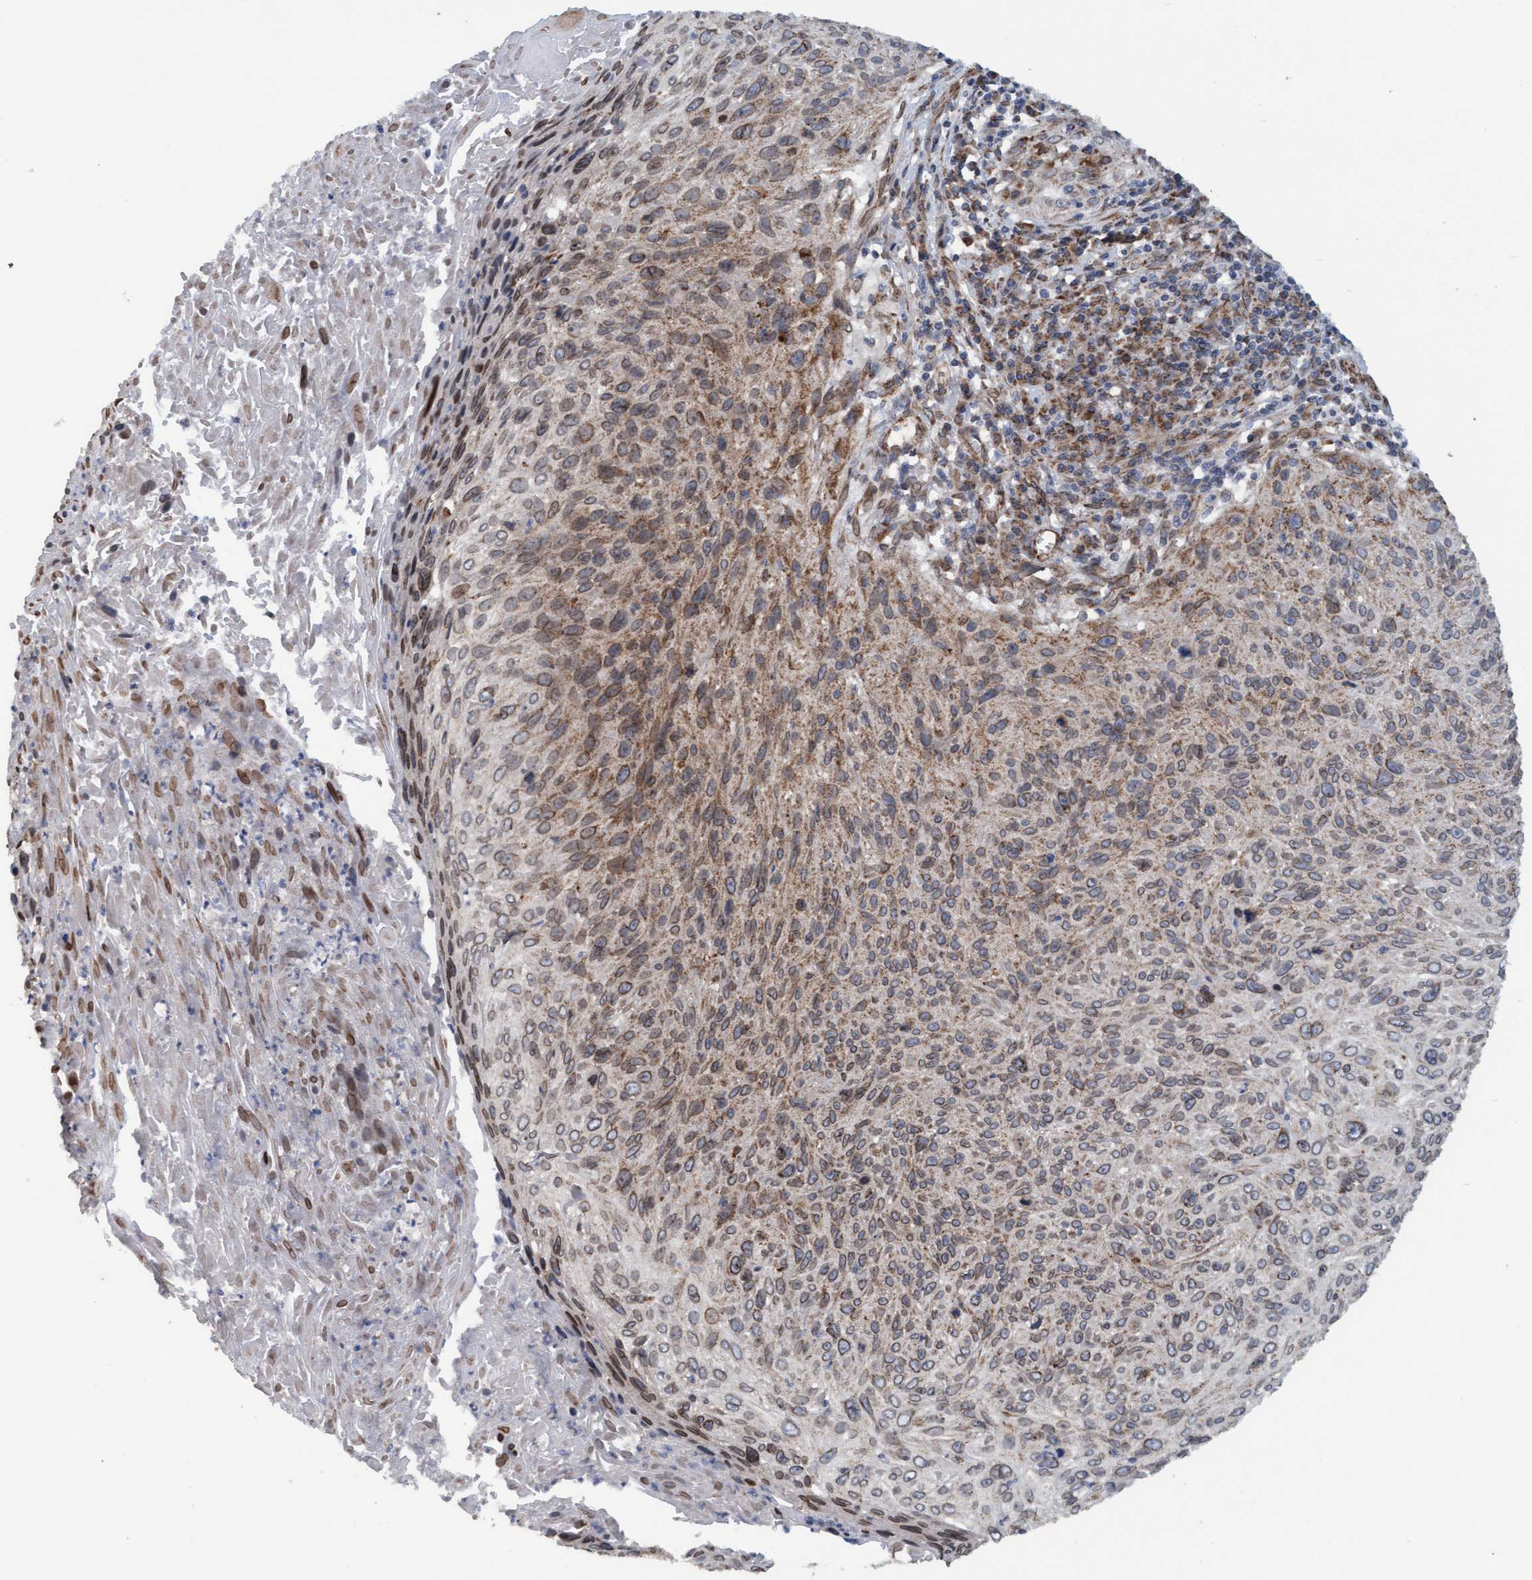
{"staining": {"intensity": "moderate", "quantity": "25%-75%", "location": "cytoplasmic/membranous"}, "tissue": "cervical cancer", "cell_type": "Tumor cells", "image_type": "cancer", "snomed": [{"axis": "morphology", "description": "Squamous cell carcinoma, NOS"}, {"axis": "topography", "description": "Cervix"}], "caption": "DAB (3,3'-diaminobenzidine) immunohistochemical staining of cervical cancer (squamous cell carcinoma) demonstrates moderate cytoplasmic/membranous protein expression in approximately 25%-75% of tumor cells. Nuclei are stained in blue.", "gene": "MRPS23", "patient": {"sex": "female", "age": 51}}